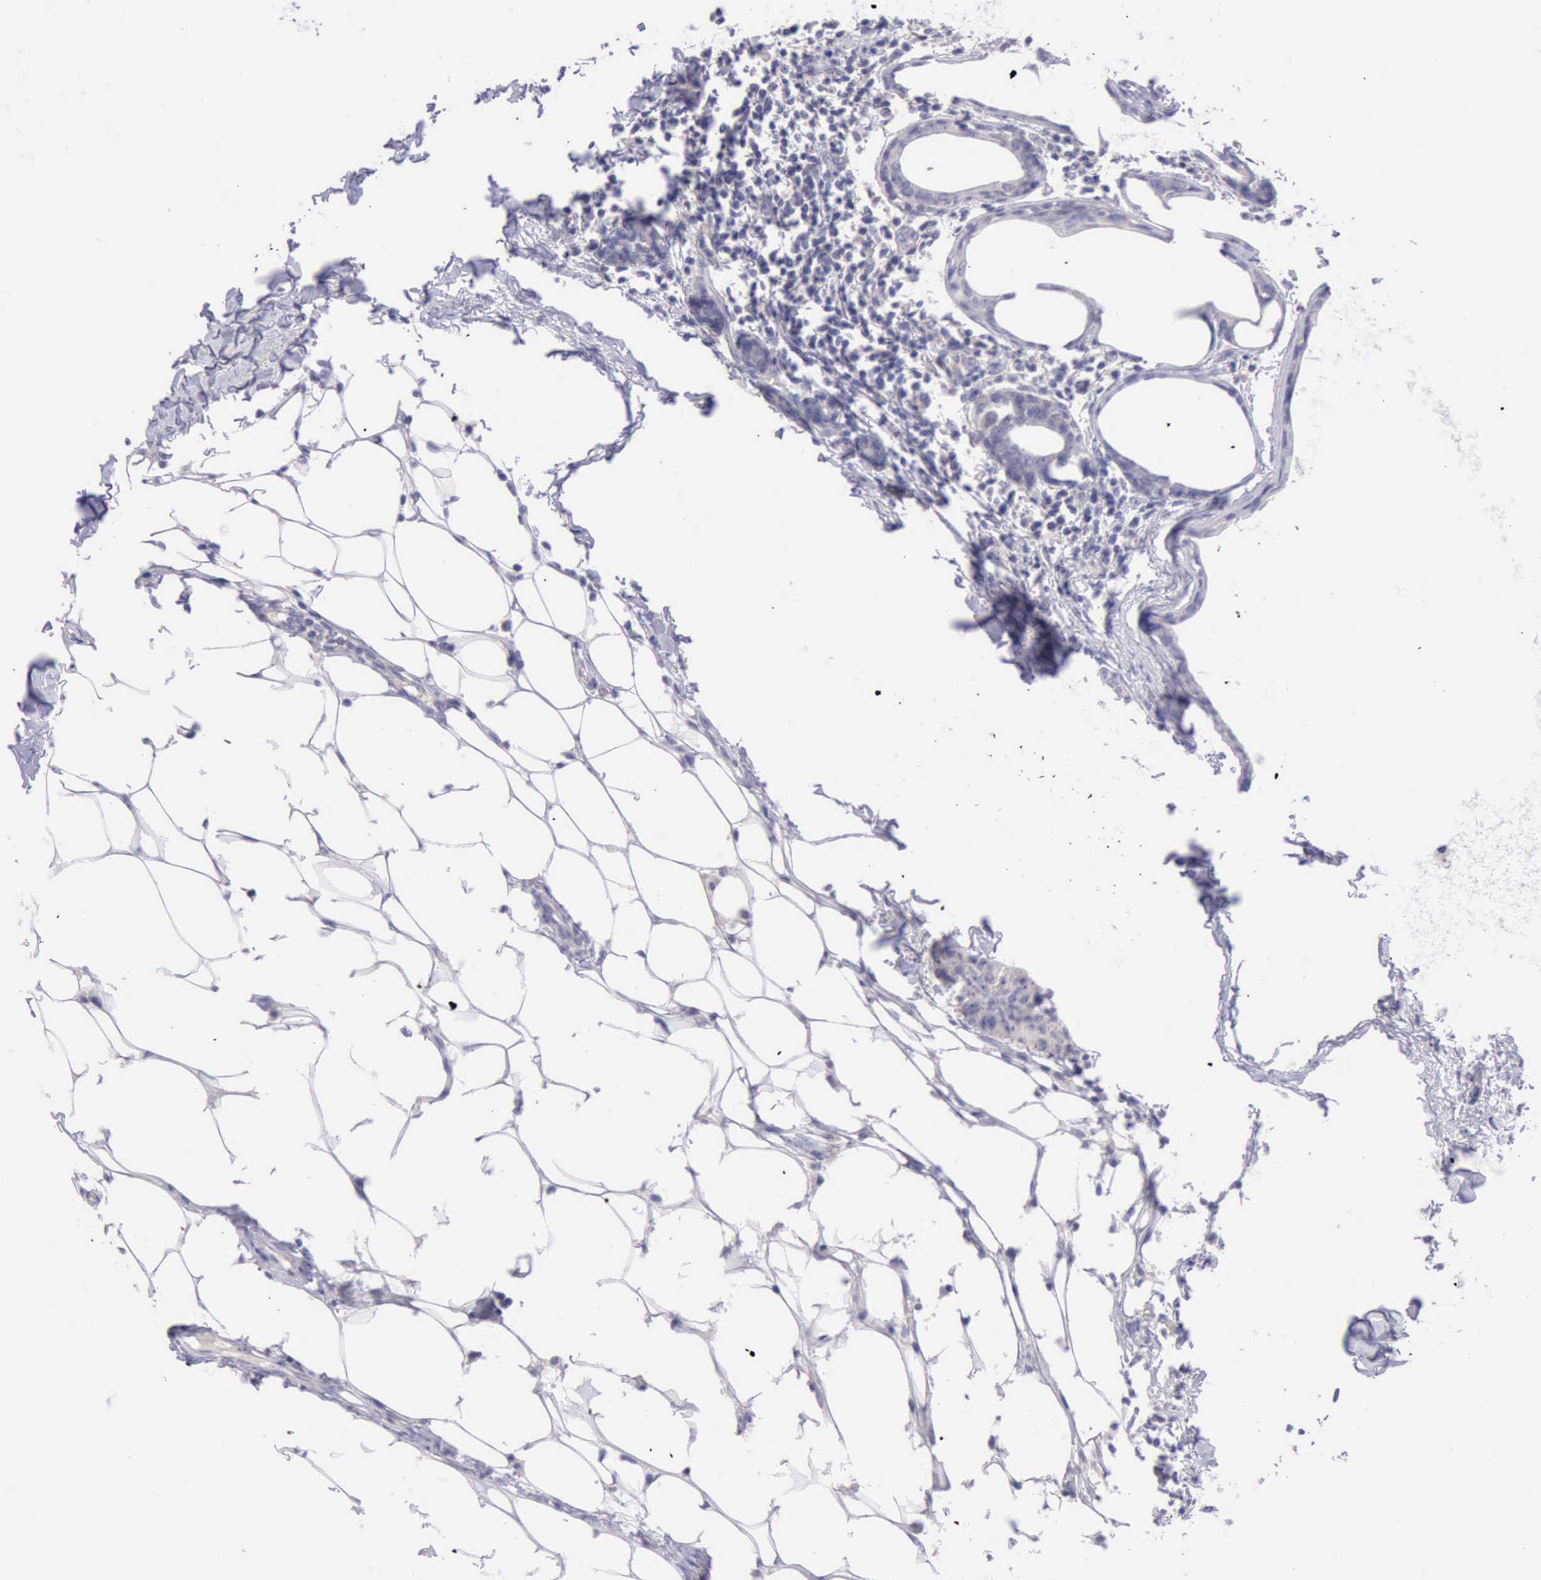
{"staining": {"intensity": "negative", "quantity": "none", "location": "none"}, "tissue": "breast cancer", "cell_type": "Tumor cells", "image_type": "cancer", "snomed": [{"axis": "morphology", "description": "Duct carcinoma"}, {"axis": "topography", "description": "Breast"}], "caption": "This is a image of immunohistochemistry staining of breast cancer, which shows no positivity in tumor cells. Brightfield microscopy of IHC stained with DAB (brown) and hematoxylin (blue), captured at high magnification.", "gene": "LRFN5", "patient": {"sex": "female", "age": 40}}